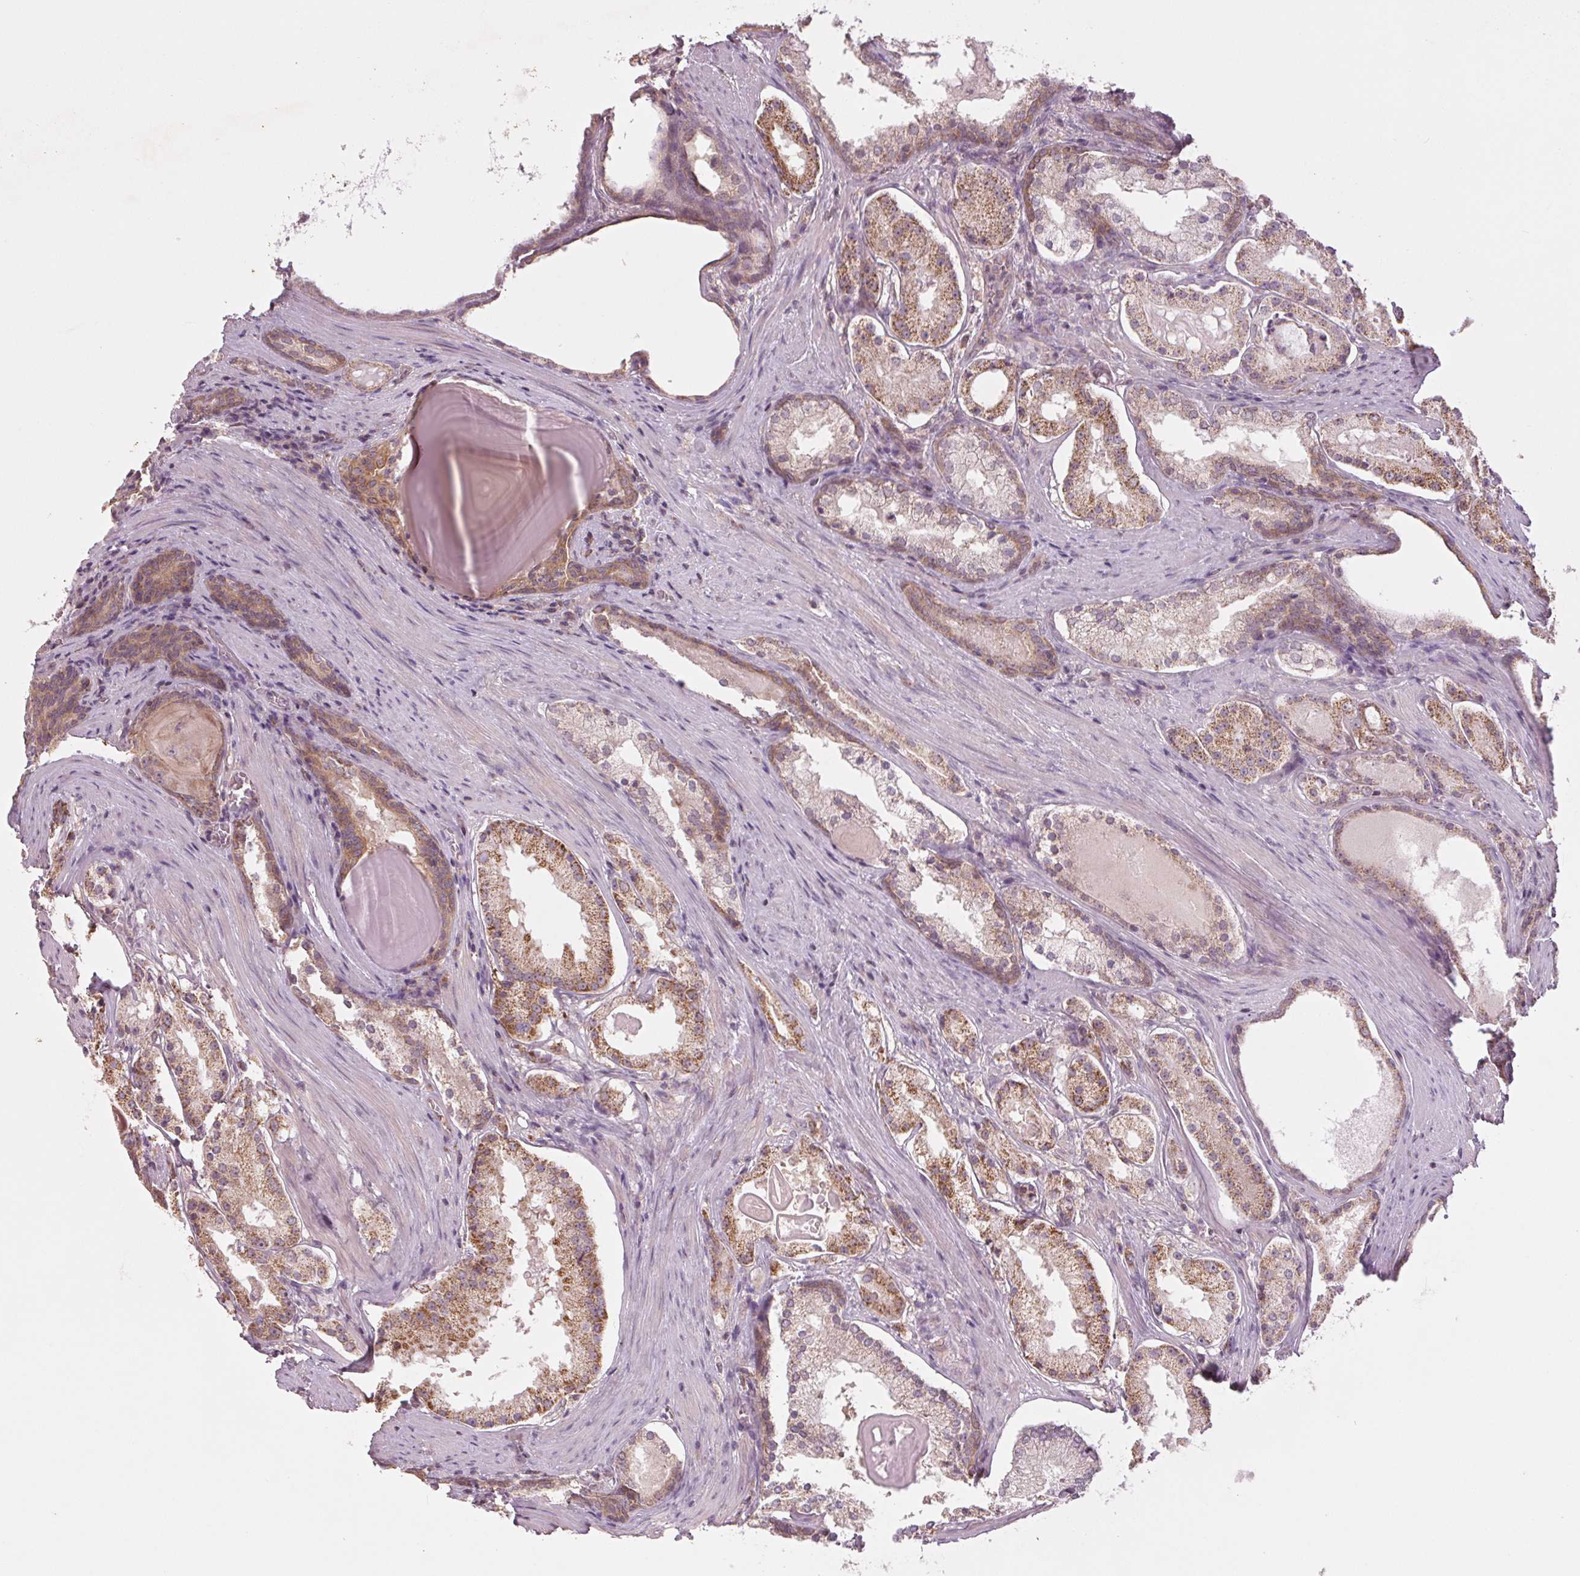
{"staining": {"intensity": "moderate", "quantity": ">75%", "location": "cytoplasmic/membranous"}, "tissue": "prostate cancer", "cell_type": "Tumor cells", "image_type": "cancer", "snomed": [{"axis": "morphology", "description": "Adenocarcinoma, Low grade"}, {"axis": "topography", "description": "Prostate"}], "caption": "Immunohistochemical staining of adenocarcinoma (low-grade) (prostate) displays medium levels of moderate cytoplasmic/membranous protein staining in about >75% of tumor cells.", "gene": "MAP3K5", "patient": {"sex": "male", "age": 57}}